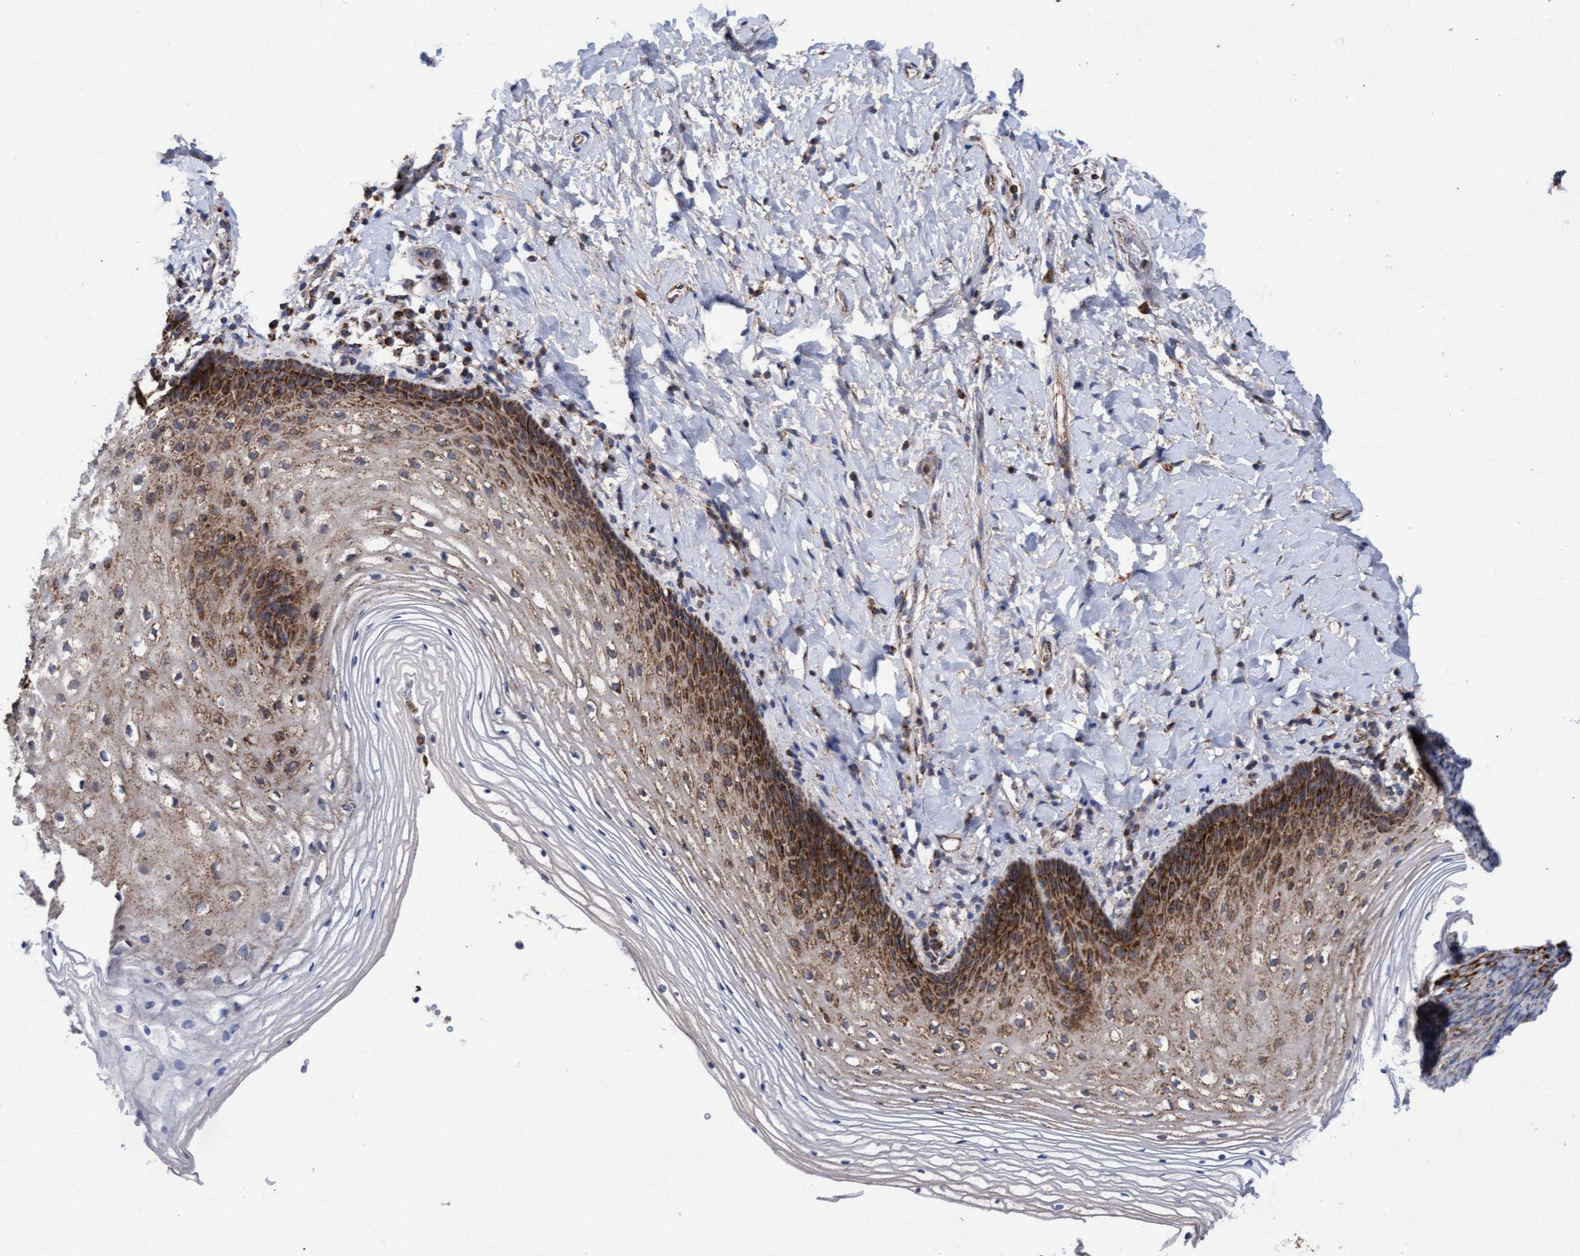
{"staining": {"intensity": "strong", "quantity": ">75%", "location": "cytoplasmic/membranous"}, "tissue": "vagina", "cell_type": "Squamous epithelial cells", "image_type": "normal", "snomed": [{"axis": "morphology", "description": "Normal tissue, NOS"}, {"axis": "topography", "description": "Vagina"}], "caption": "Vagina stained with immunohistochemistry (IHC) exhibits strong cytoplasmic/membranous expression in approximately >75% of squamous epithelial cells. (DAB = brown stain, brightfield microscopy at high magnification).", "gene": "MRPL38", "patient": {"sex": "female", "age": 60}}